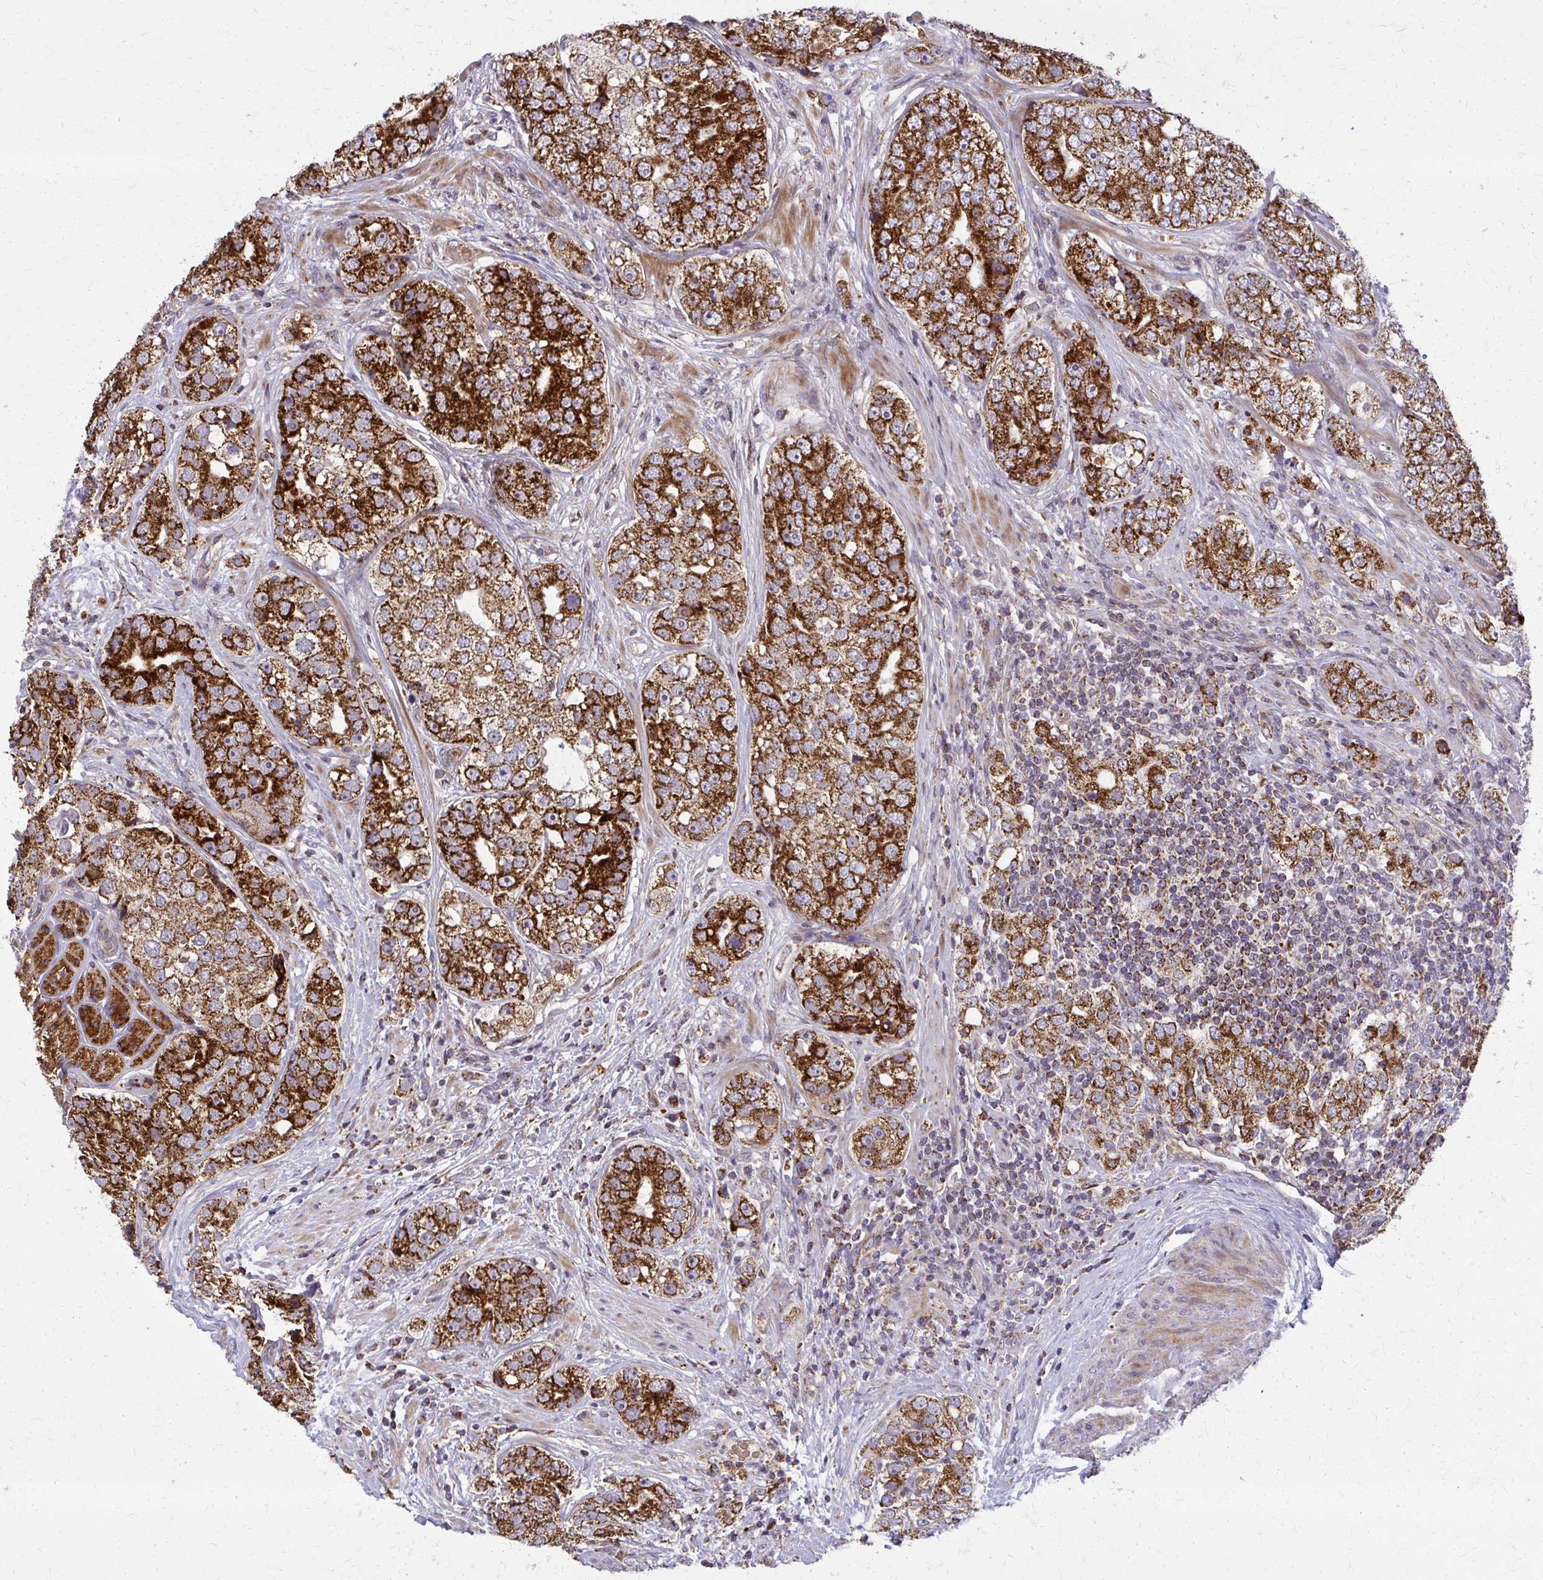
{"staining": {"intensity": "strong", "quantity": ">75%", "location": "cytoplasmic/membranous"}, "tissue": "prostate cancer", "cell_type": "Tumor cells", "image_type": "cancer", "snomed": [{"axis": "morphology", "description": "Adenocarcinoma, High grade"}, {"axis": "topography", "description": "Prostate"}], "caption": "Strong cytoplasmic/membranous positivity for a protein is identified in about >75% of tumor cells of prostate high-grade adenocarcinoma using immunohistochemistry.", "gene": "MCCC1", "patient": {"sex": "male", "age": 60}}